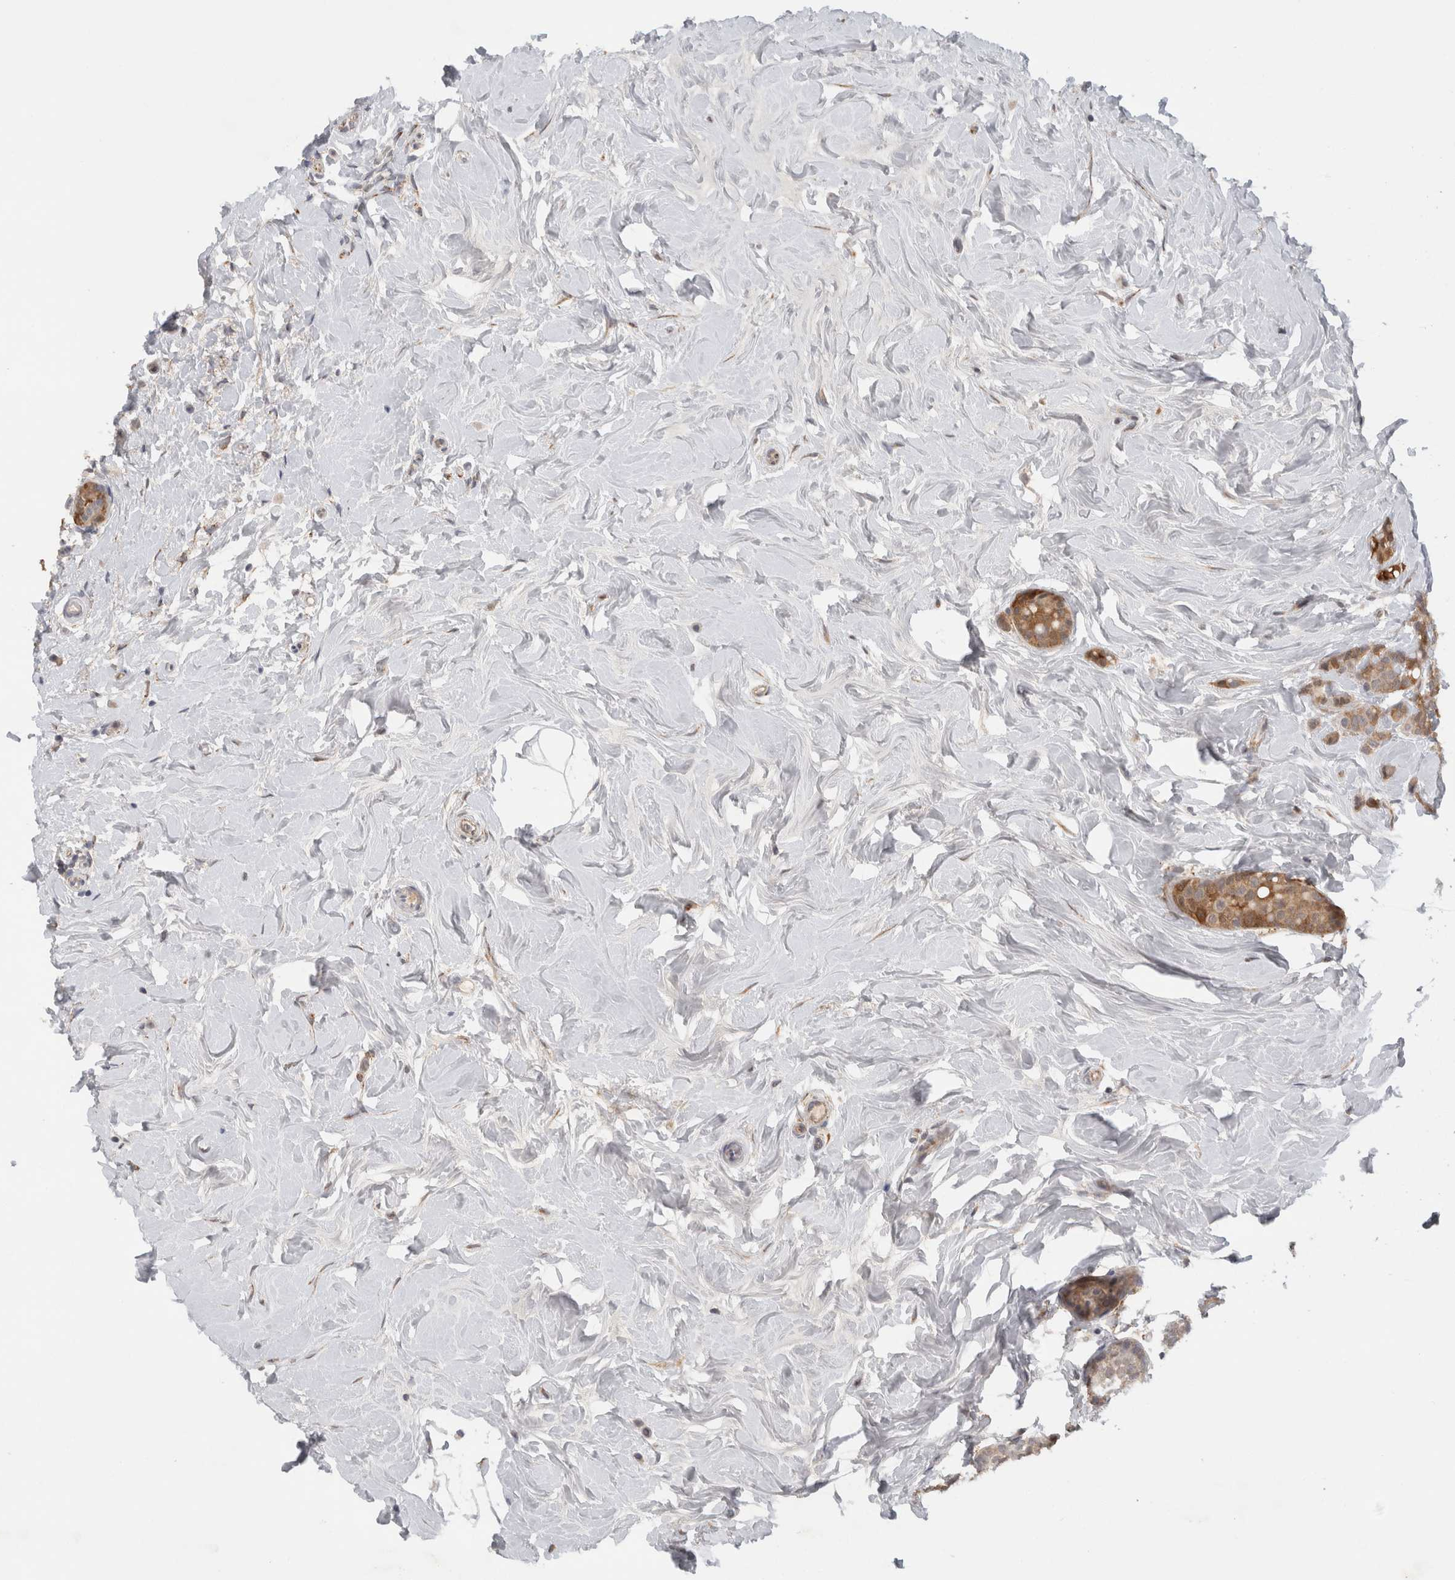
{"staining": {"intensity": "moderate", "quantity": ">75%", "location": "cytoplasmic/membranous"}, "tissue": "breast cancer", "cell_type": "Tumor cells", "image_type": "cancer", "snomed": [{"axis": "morphology", "description": "Lobular carcinoma, in situ"}, {"axis": "morphology", "description": "Lobular carcinoma"}, {"axis": "topography", "description": "Breast"}], "caption": "DAB immunohistochemical staining of breast cancer exhibits moderate cytoplasmic/membranous protein expression in approximately >75% of tumor cells.", "gene": "DYRK2", "patient": {"sex": "female", "age": 41}}